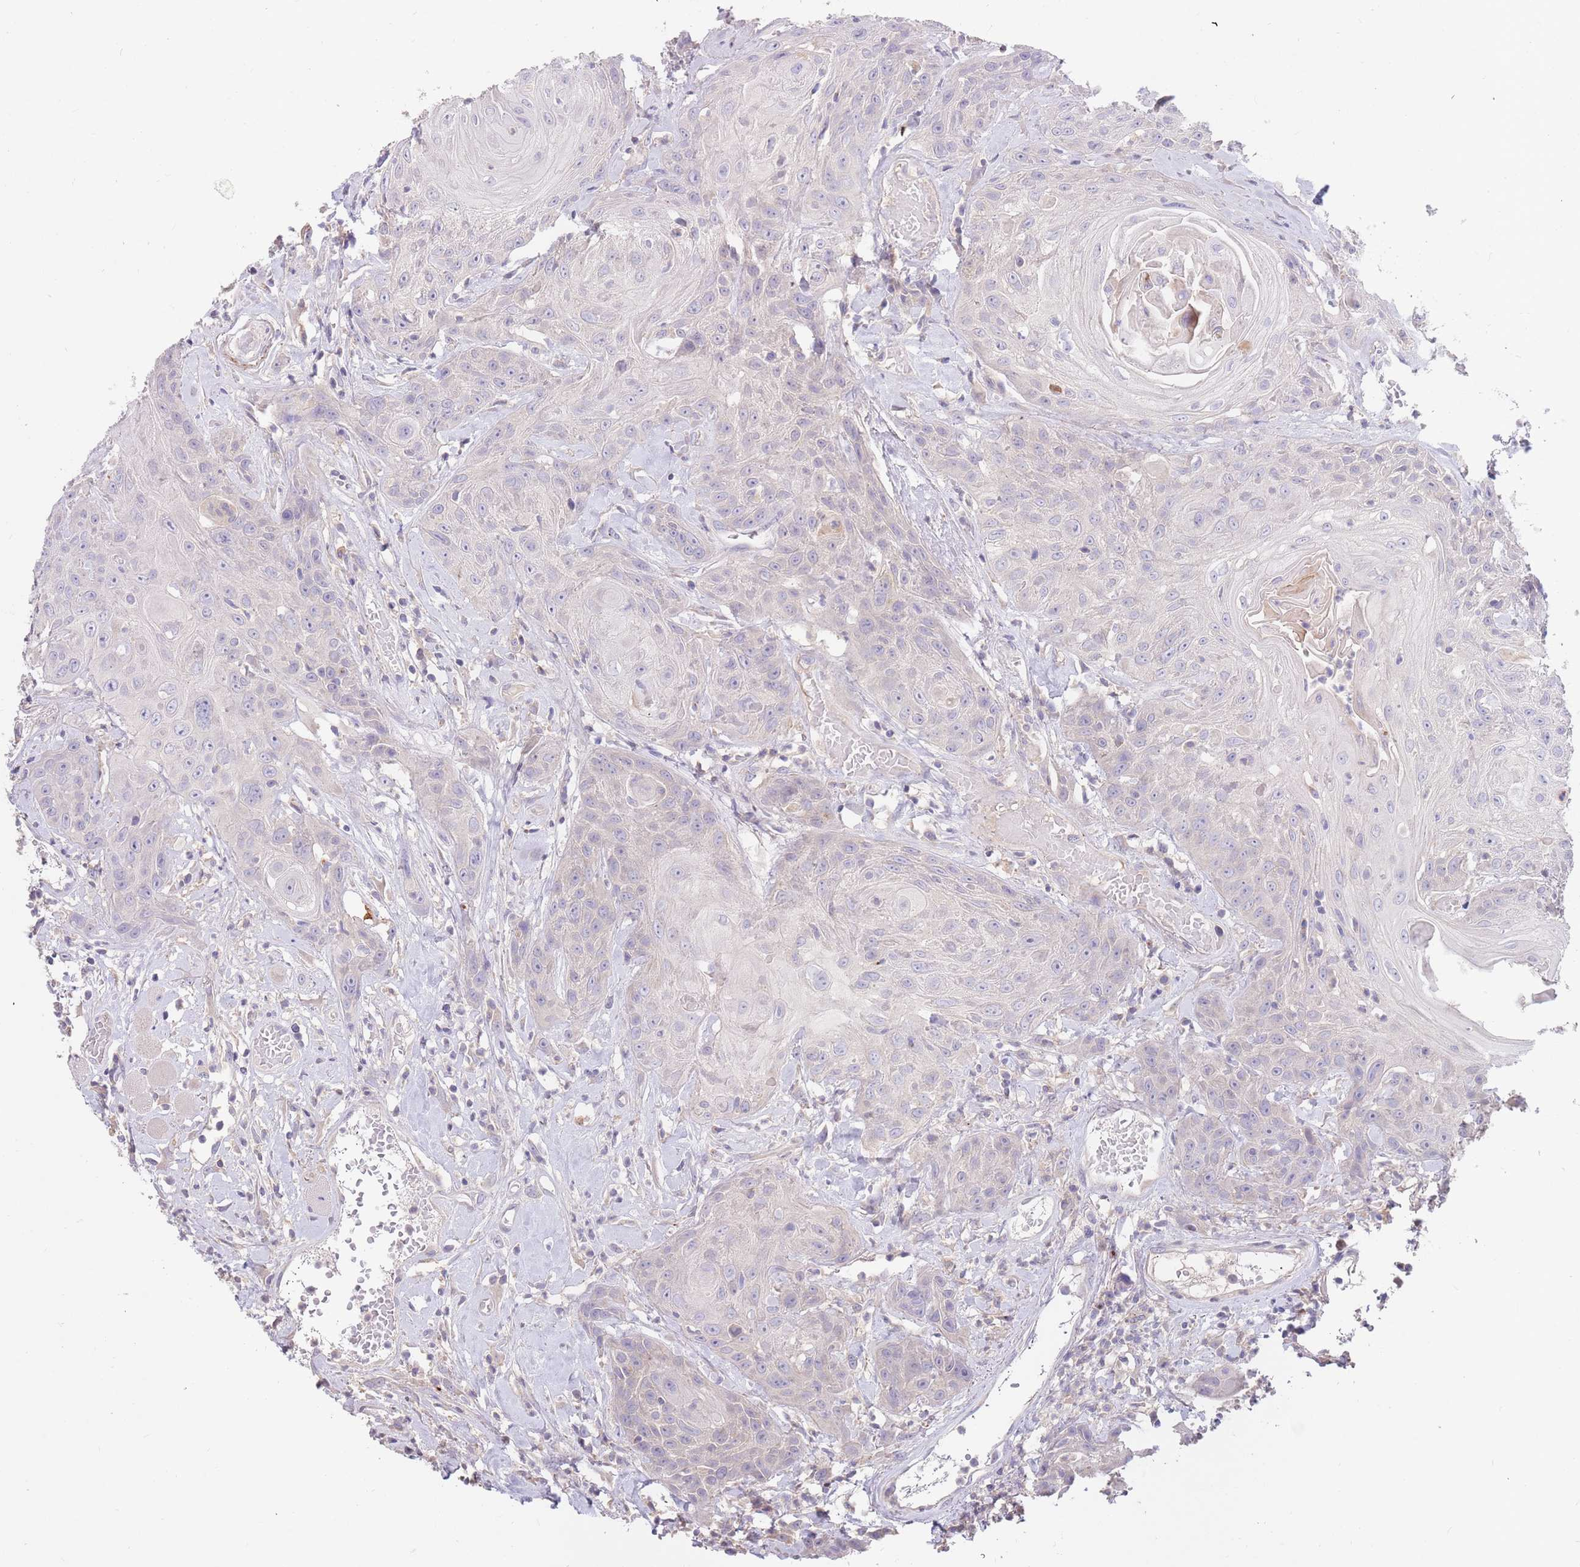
{"staining": {"intensity": "negative", "quantity": "none", "location": "none"}, "tissue": "head and neck cancer", "cell_type": "Tumor cells", "image_type": "cancer", "snomed": [{"axis": "morphology", "description": "Squamous cell carcinoma, NOS"}, {"axis": "topography", "description": "Head-Neck"}], "caption": "A high-resolution image shows IHC staining of squamous cell carcinoma (head and neck), which reveals no significant expression in tumor cells.", "gene": "BORCS5", "patient": {"sex": "female", "age": 59}}